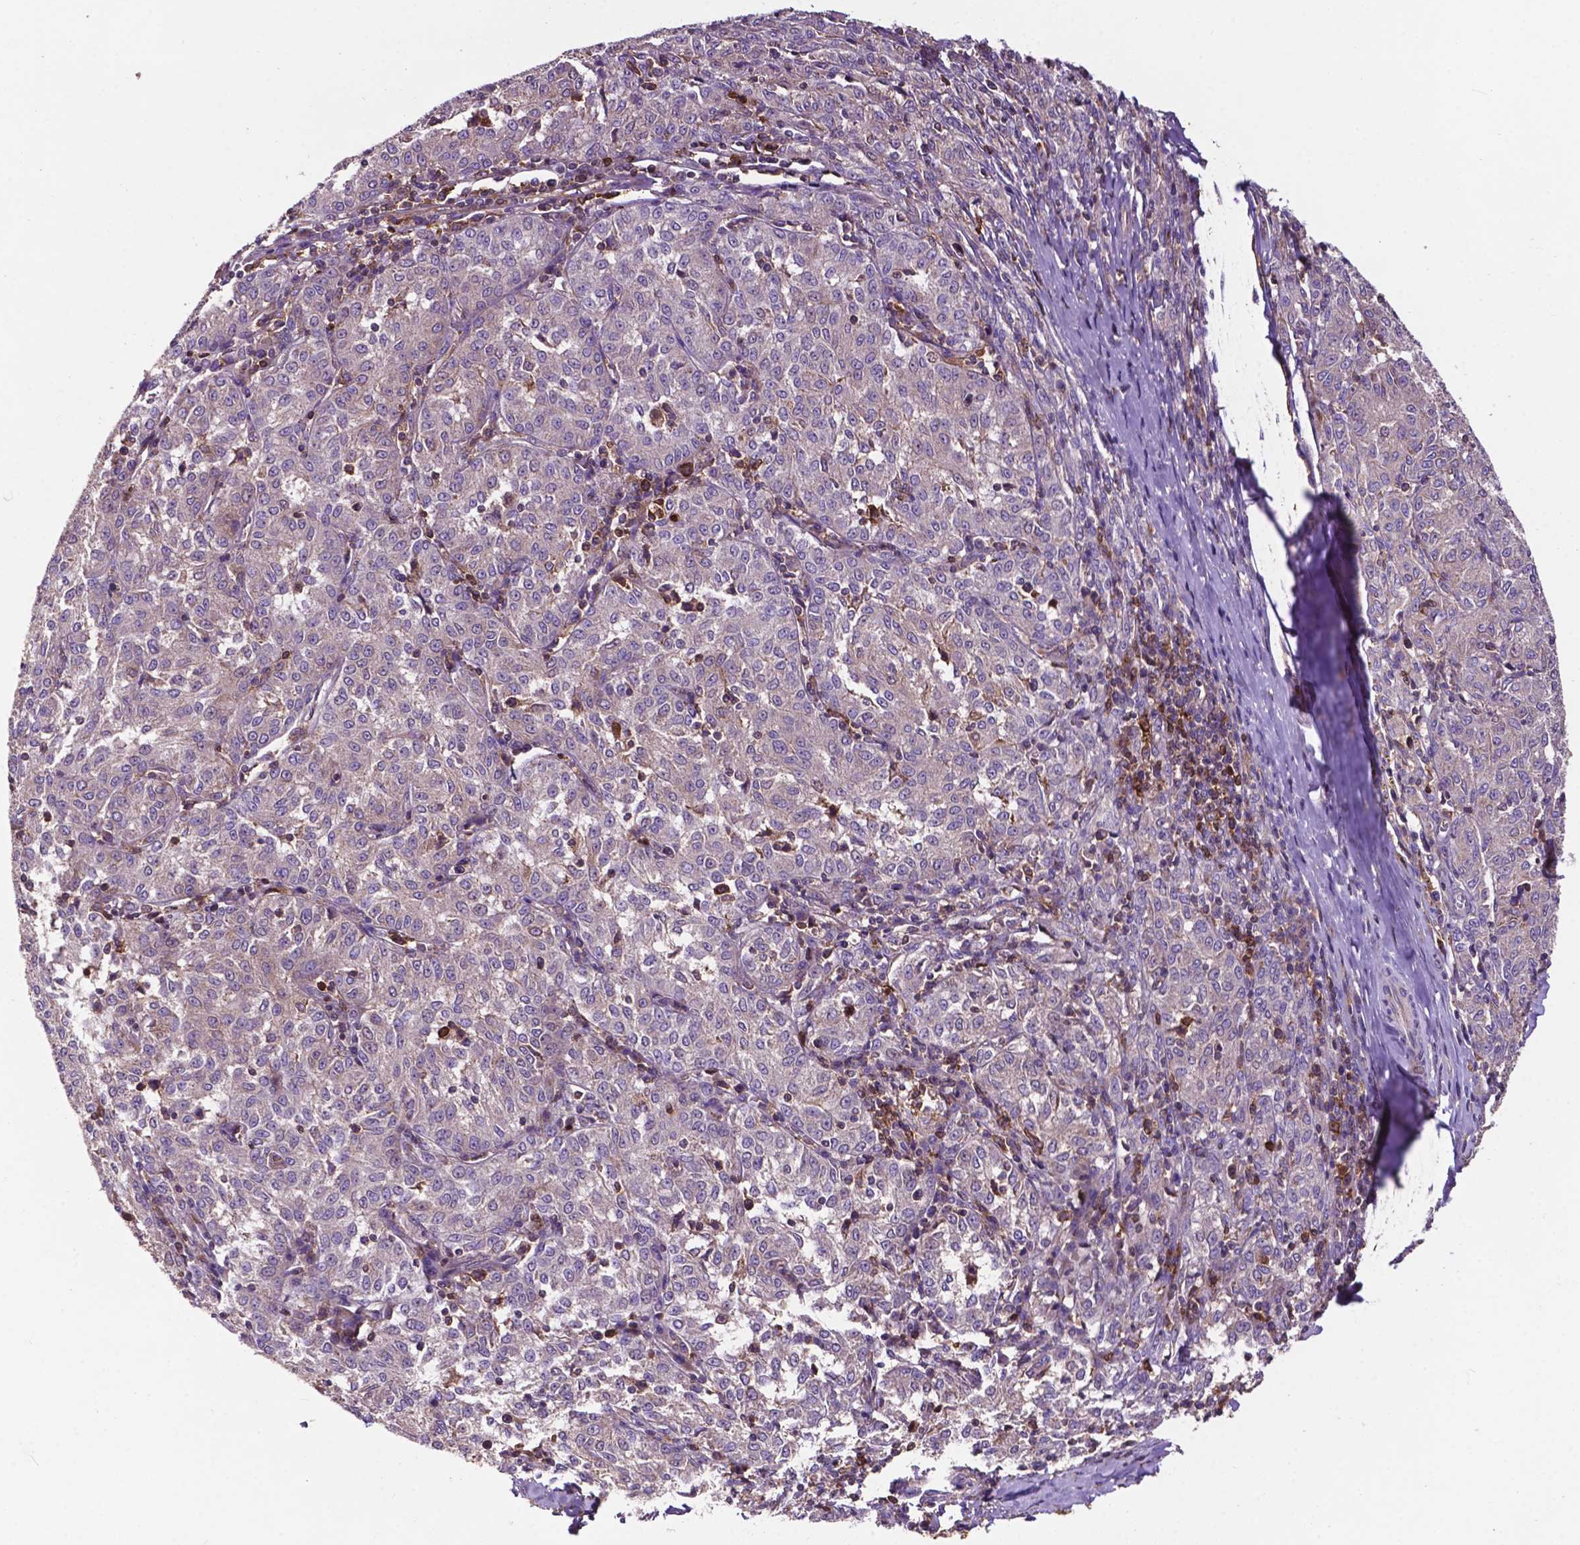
{"staining": {"intensity": "negative", "quantity": "none", "location": "none"}, "tissue": "melanoma", "cell_type": "Tumor cells", "image_type": "cancer", "snomed": [{"axis": "morphology", "description": "Malignant melanoma, NOS"}, {"axis": "topography", "description": "Skin"}], "caption": "Immunohistochemistry (IHC) micrograph of malignant melanoma stained for a protein (brown), which exhibits no expression in tumor cells.", "gene": "SMAD3", "patient": {"sex": "female", "age": 72}}